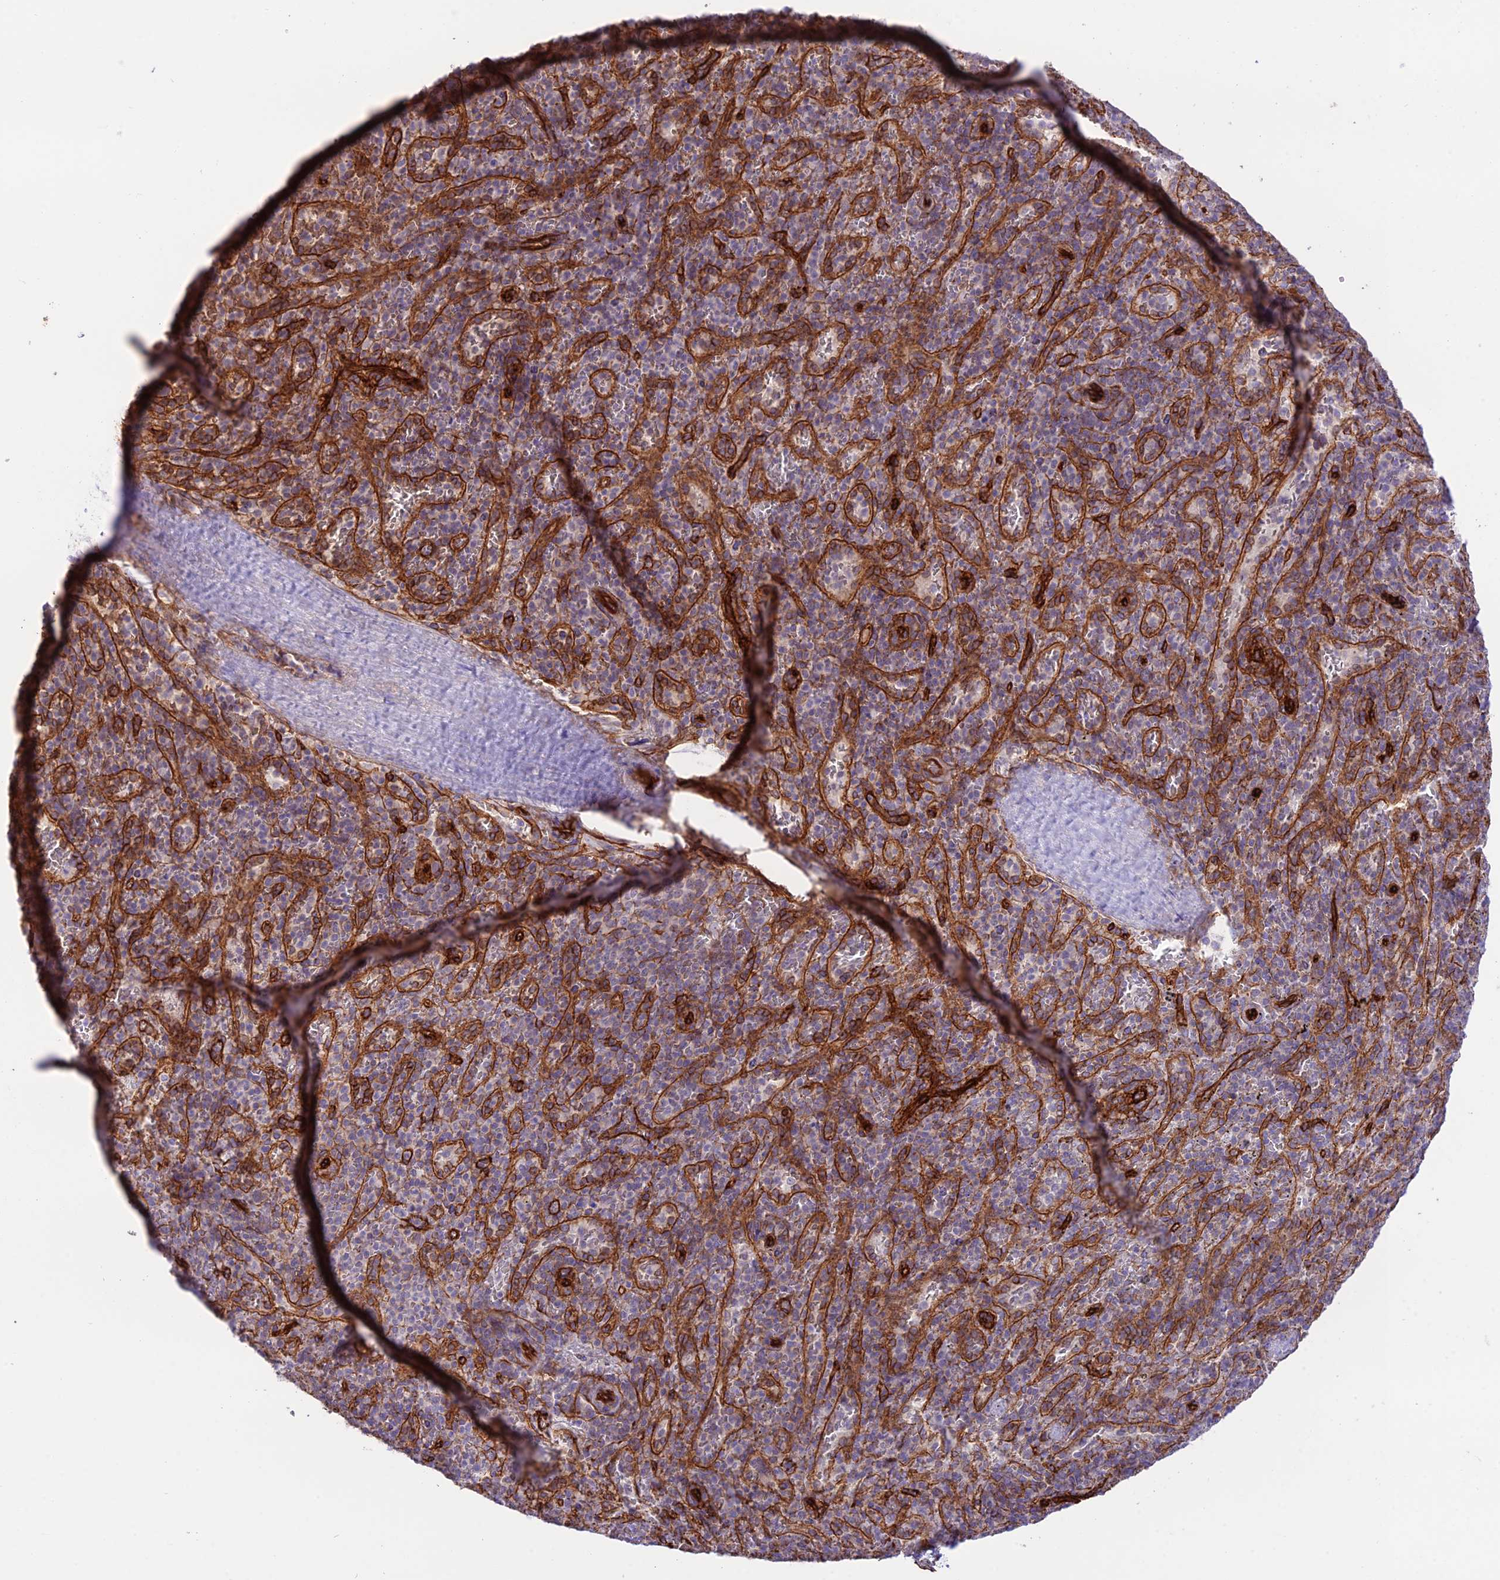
{"staining": {"intensity": "weak", "quantity": "<25%", "location": "cytoplasmic/membranous"}, "tissue": "spleen", "cell_type": "Cells in red pulp", "image_type": "normal", "snomed": [{"axis": "morphology", "description": "Normal tissue, NOS"}, {"axis": "topography", "description": "Spleen"}], "caption": "This histopathology image is of normal spleen stained with IHC to label a protein in brown with the nuclei are counter-stained blue. There is no positivity in cells in red pulp. (Stains: DAB (3,3'-diaminobenzidine) immunohistochemistry (IHC) with hematoxylin counter stain, Microscopy: brightfield microscopy at high magnification).", "gene": "YPEL5", "patient": {"sex": "male", "age": 82}}